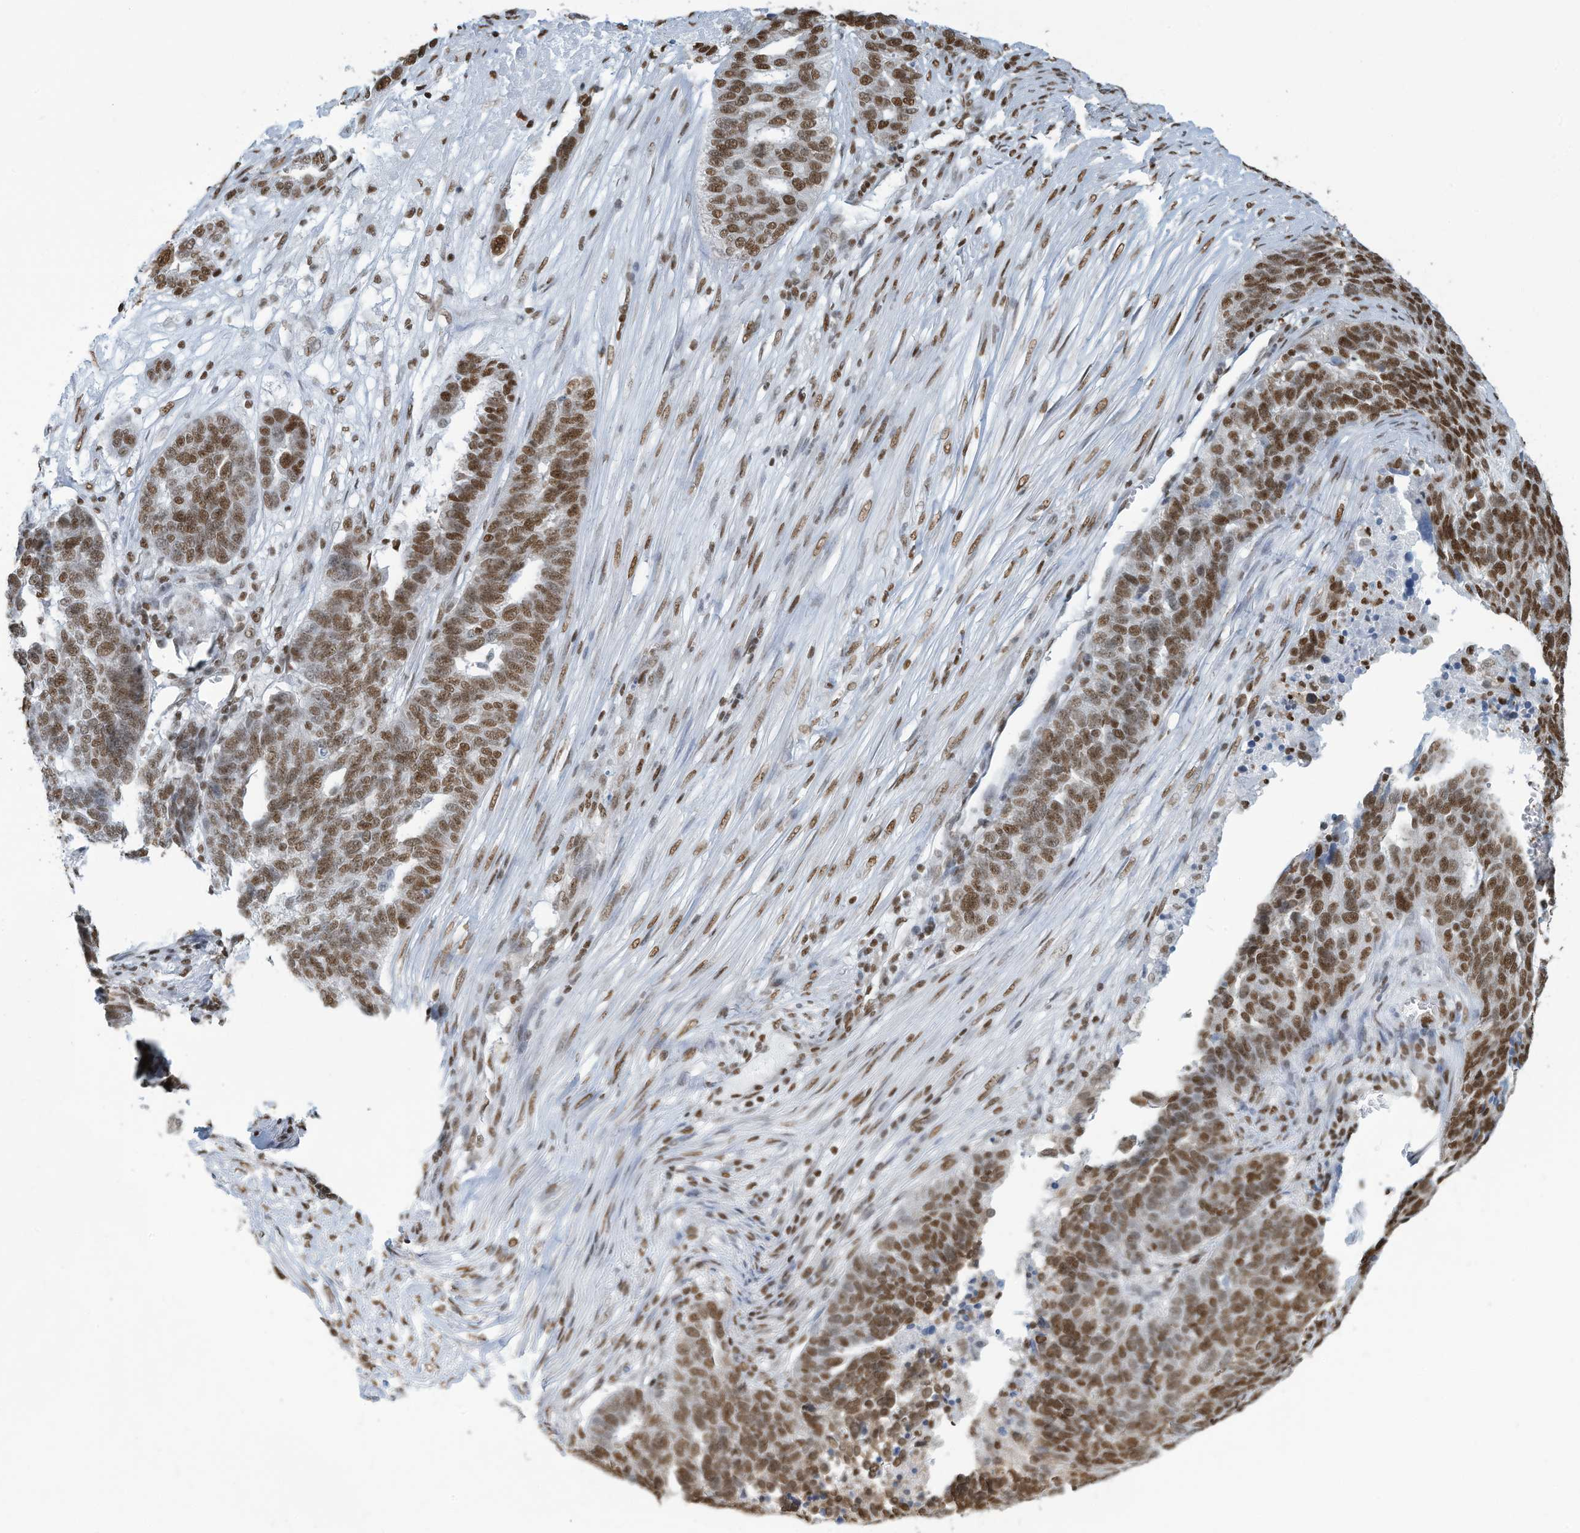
{"staining": {"intensity": "moderate", "quantity": ">75%", "location": "nuclear"}, "tissue": "ovarian cancer", "cell_type": "Tumor cells", "image_type": "cancer", "snomed": [{"axis": "morphology", "description": "Cystadenocarcinoma, serous, NOS"}, {"axis": "topography", "description": "Ovary"}], "caption": "Immunohistochemistry (DAB (3,3'-diaminobenzidine)) staining of serous cystadenocarcinoma (ovarian) shows moderate nuclear protein expression in approximately >75% of tumor cells.", "gene": "SARNP", "patient": {"sex": "female", "age": 59}}